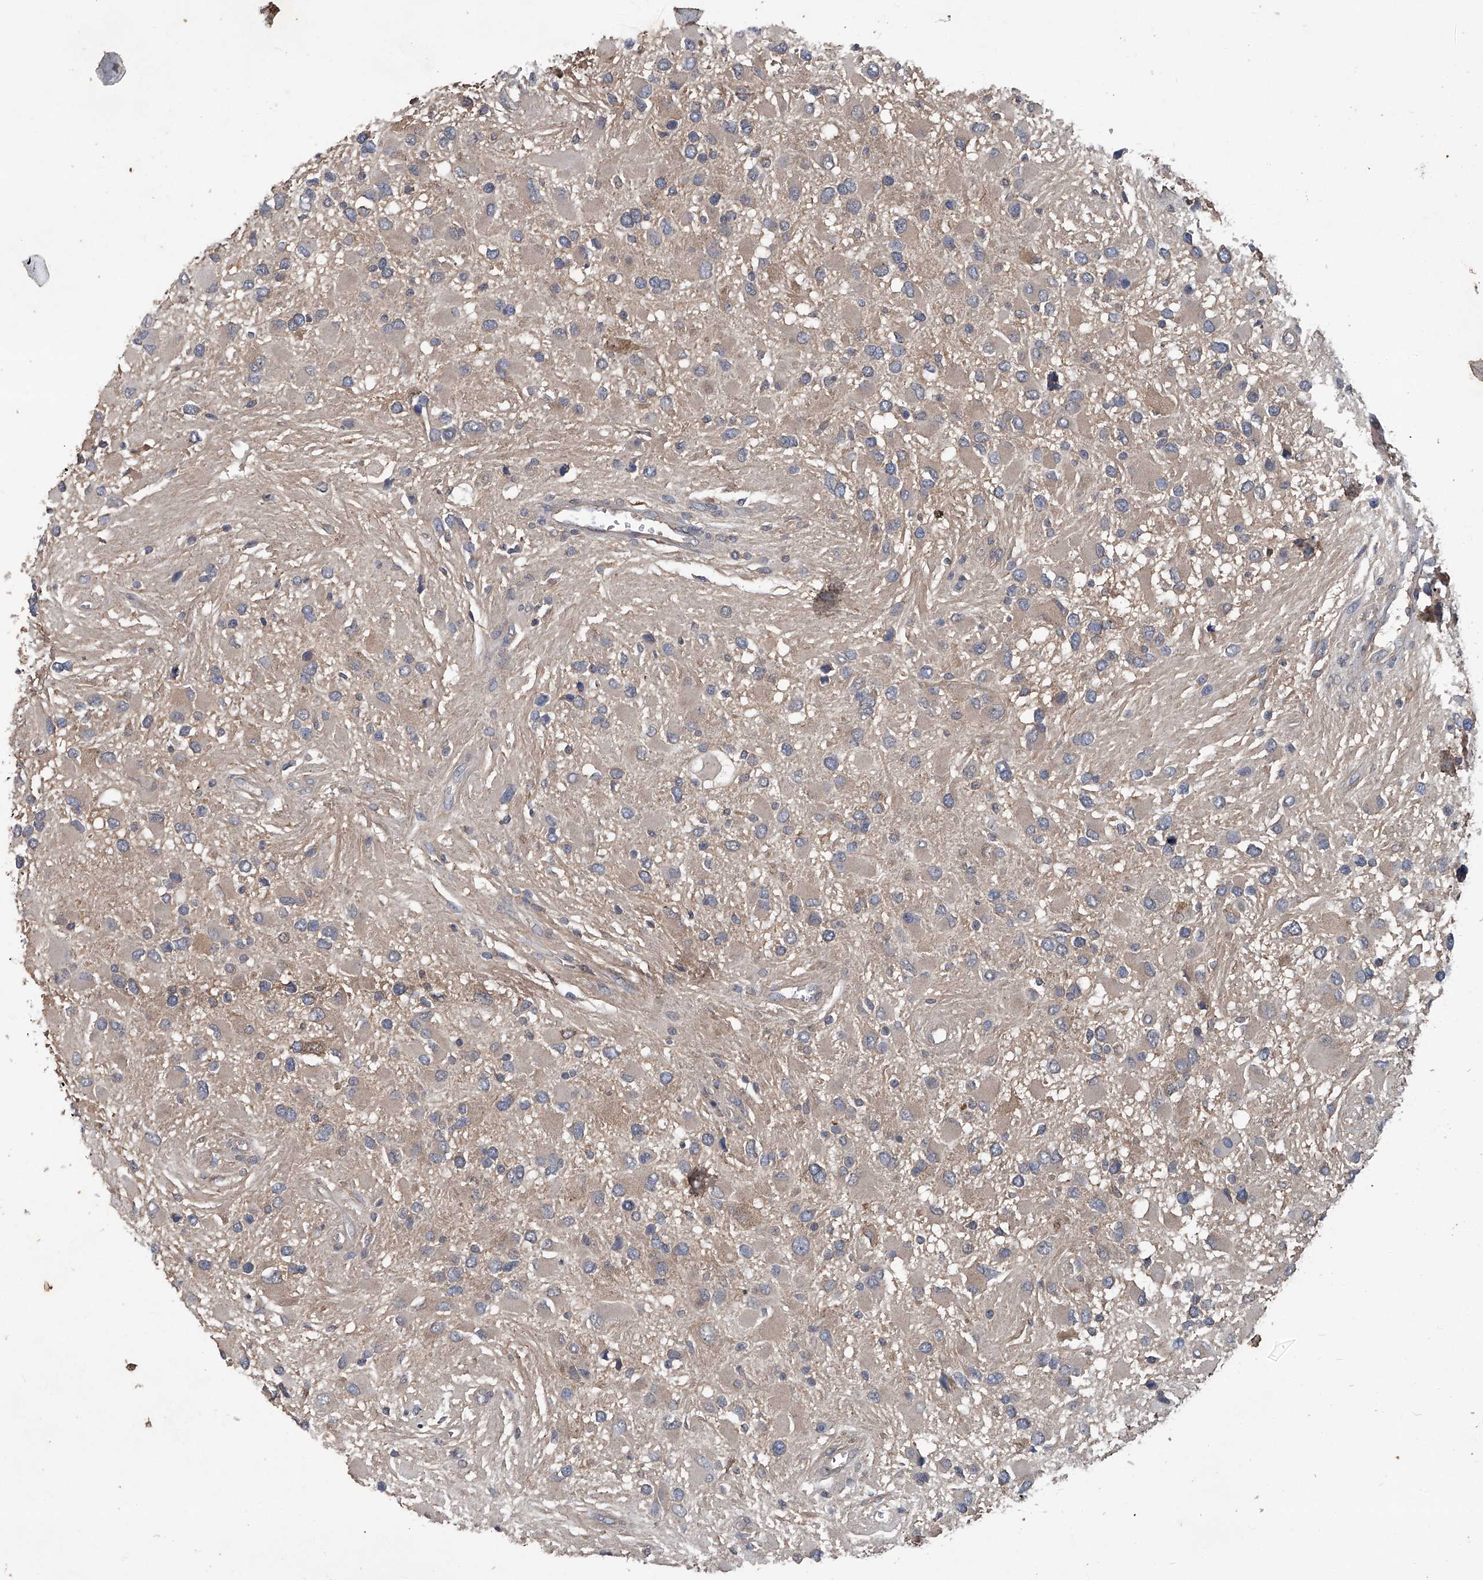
{"staining": {"intensity": "weak", "quantity": "<25%", "location": "cytoplasmic/membranous"}, "tissue": "glioma", "cell_type": "Tumor cells", "image_type": "cancer", "snomed": [{"axis": "morphology", "description": "Glioma, malignant, High grade"}, {"axis": "topography", "description": "Brain"}], "caption": "Immunohistochemical staining of human glioma exhibits no significant positivity in tumor cells.", "gene": "ANKRD34A", "patient": {"sex": "male", "age": 53}}